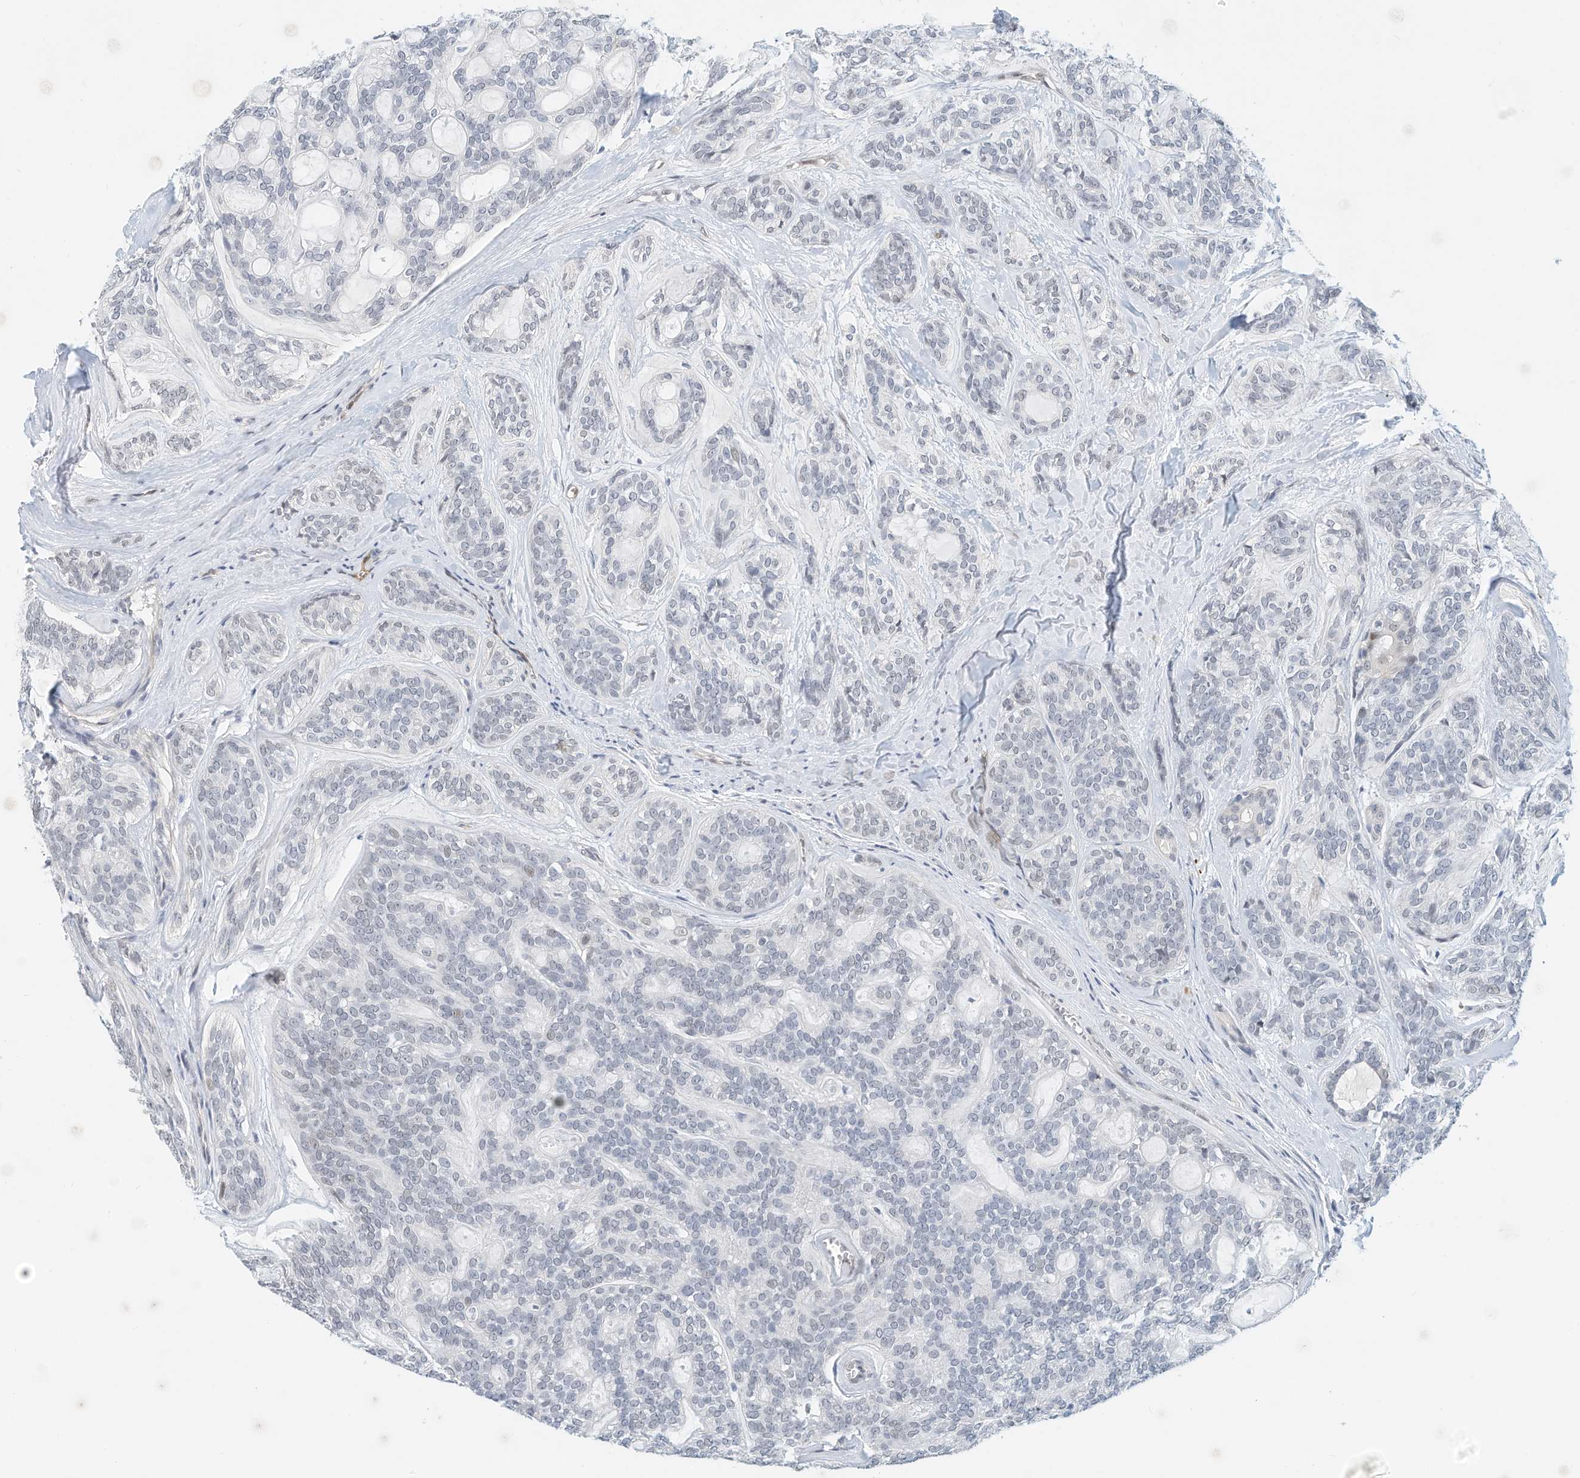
{"staining": {"intensity": "negative", "quantity": "none", "location": "none"}, "tissue": "head and neck cancer", "cell_type": "Tumor cells", "image_type": "cancer", "snomed": [{"axis": "morphology", "description": "Adenocarcinoma, NOS"}, {"axis": "topography", "description": "Head-Neck"}], "caption": "Immunohistochemistry image of neoplastic tissue: head and neck adenocarcinoma stained with DAB (3,3'-diaminobenzidine) reveals no significant protein expression in tumor cells. (DAB (3,3'-diaminobenzidine) IHC with hematoxylin counter stain).", "gene": "ARHGAP28", "patient": {"sex": "male", "age": 66}}